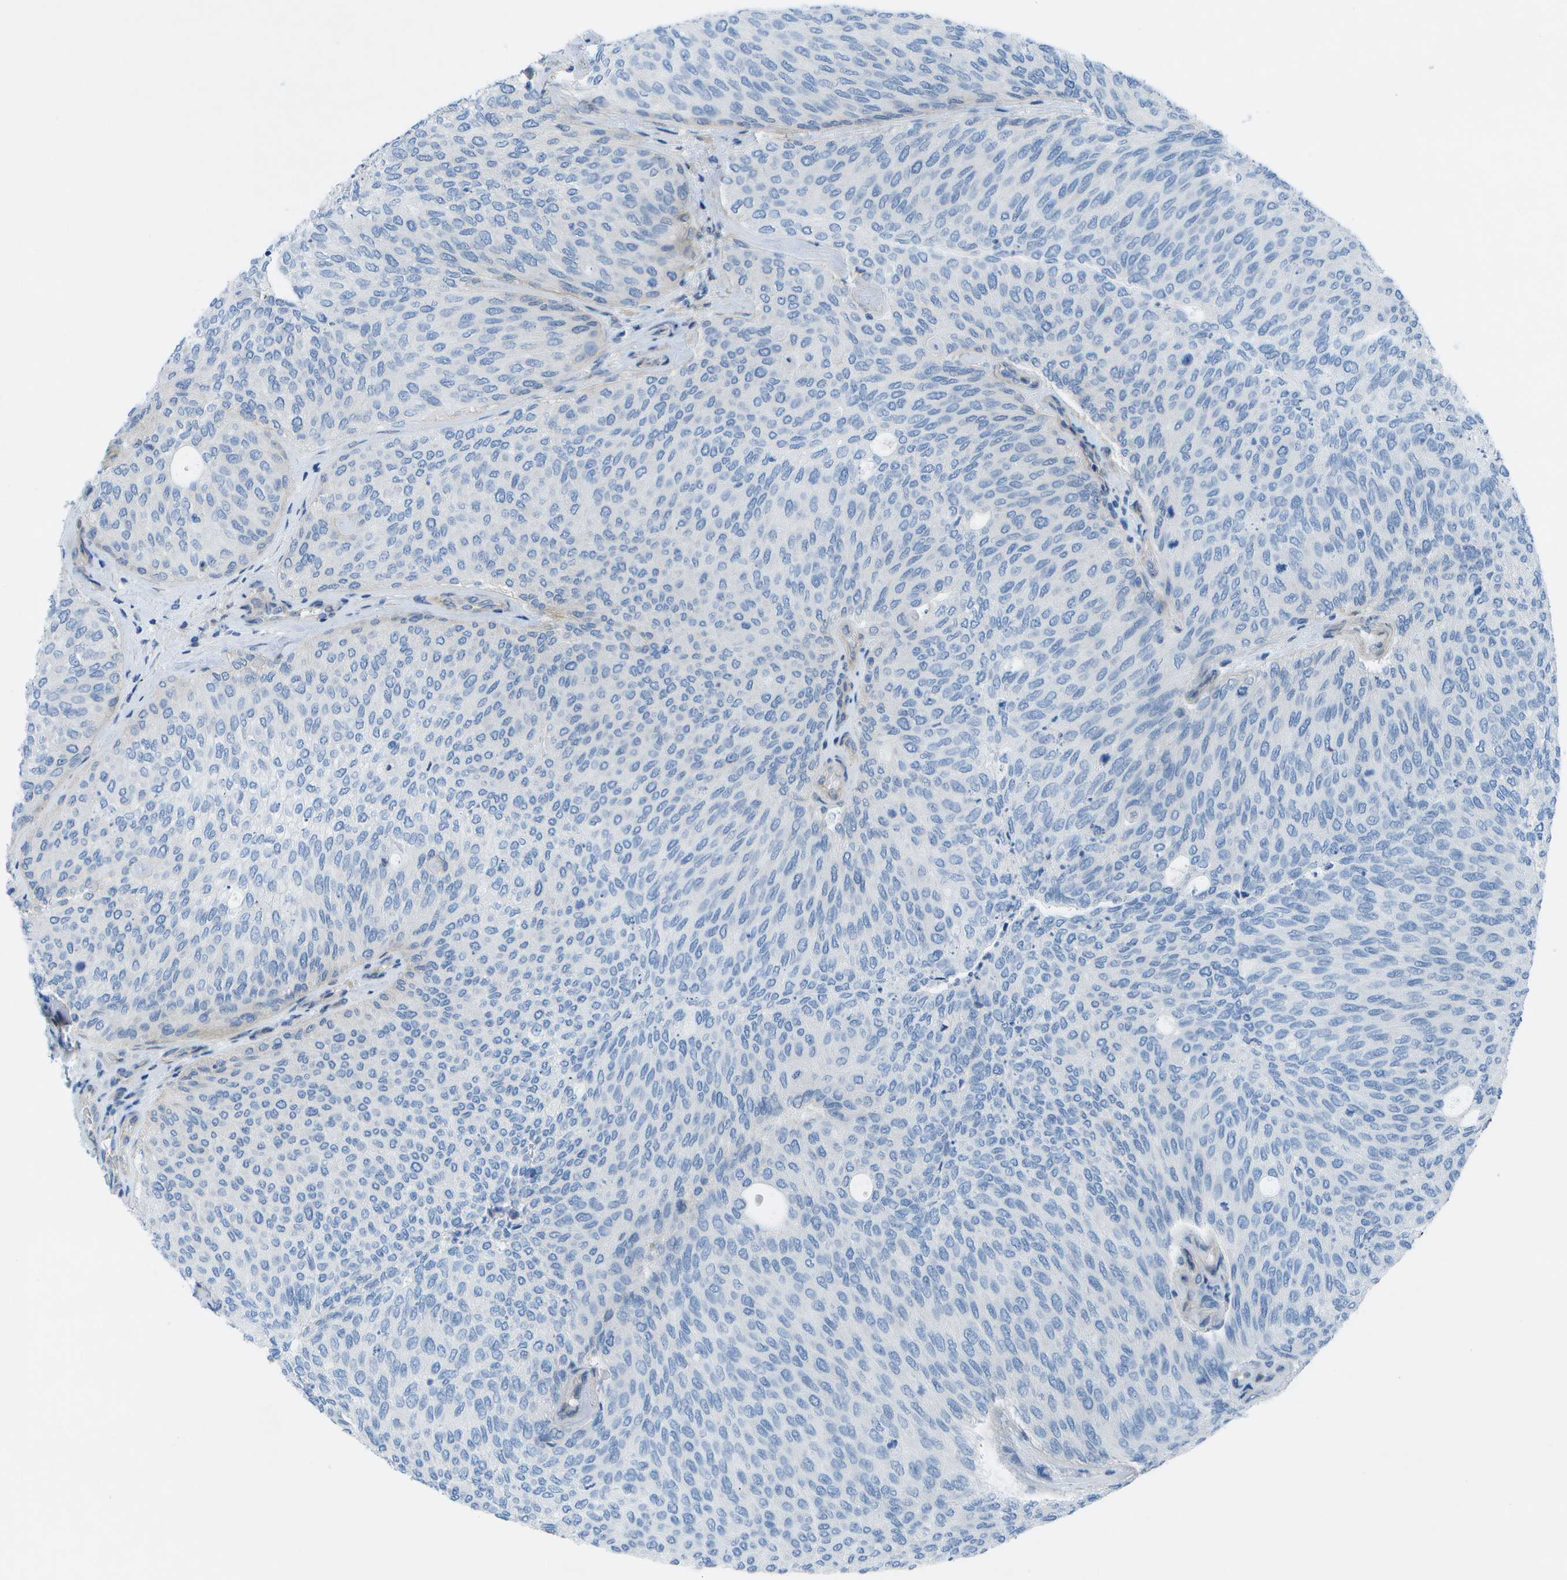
{"staining": {"intensity": "negative", "quantity": "none", "location": "none"}, "tissue": "urothelial cancer", "cell_type": "Tumor cells", "image_type": "cancer", "snomed": [{"axis": "morphology", "description": "Urothelial carcinoma, Low grade"}, {"axis": "topography", "description": "Urinary bladder"}], "caption": "A histopathology image of human urothelial cancer is negative for staining in tumor cells. Nuclei are stained in blue.", "gene": "SORBS3", "patient": {"sex": "female", "age": 79}}